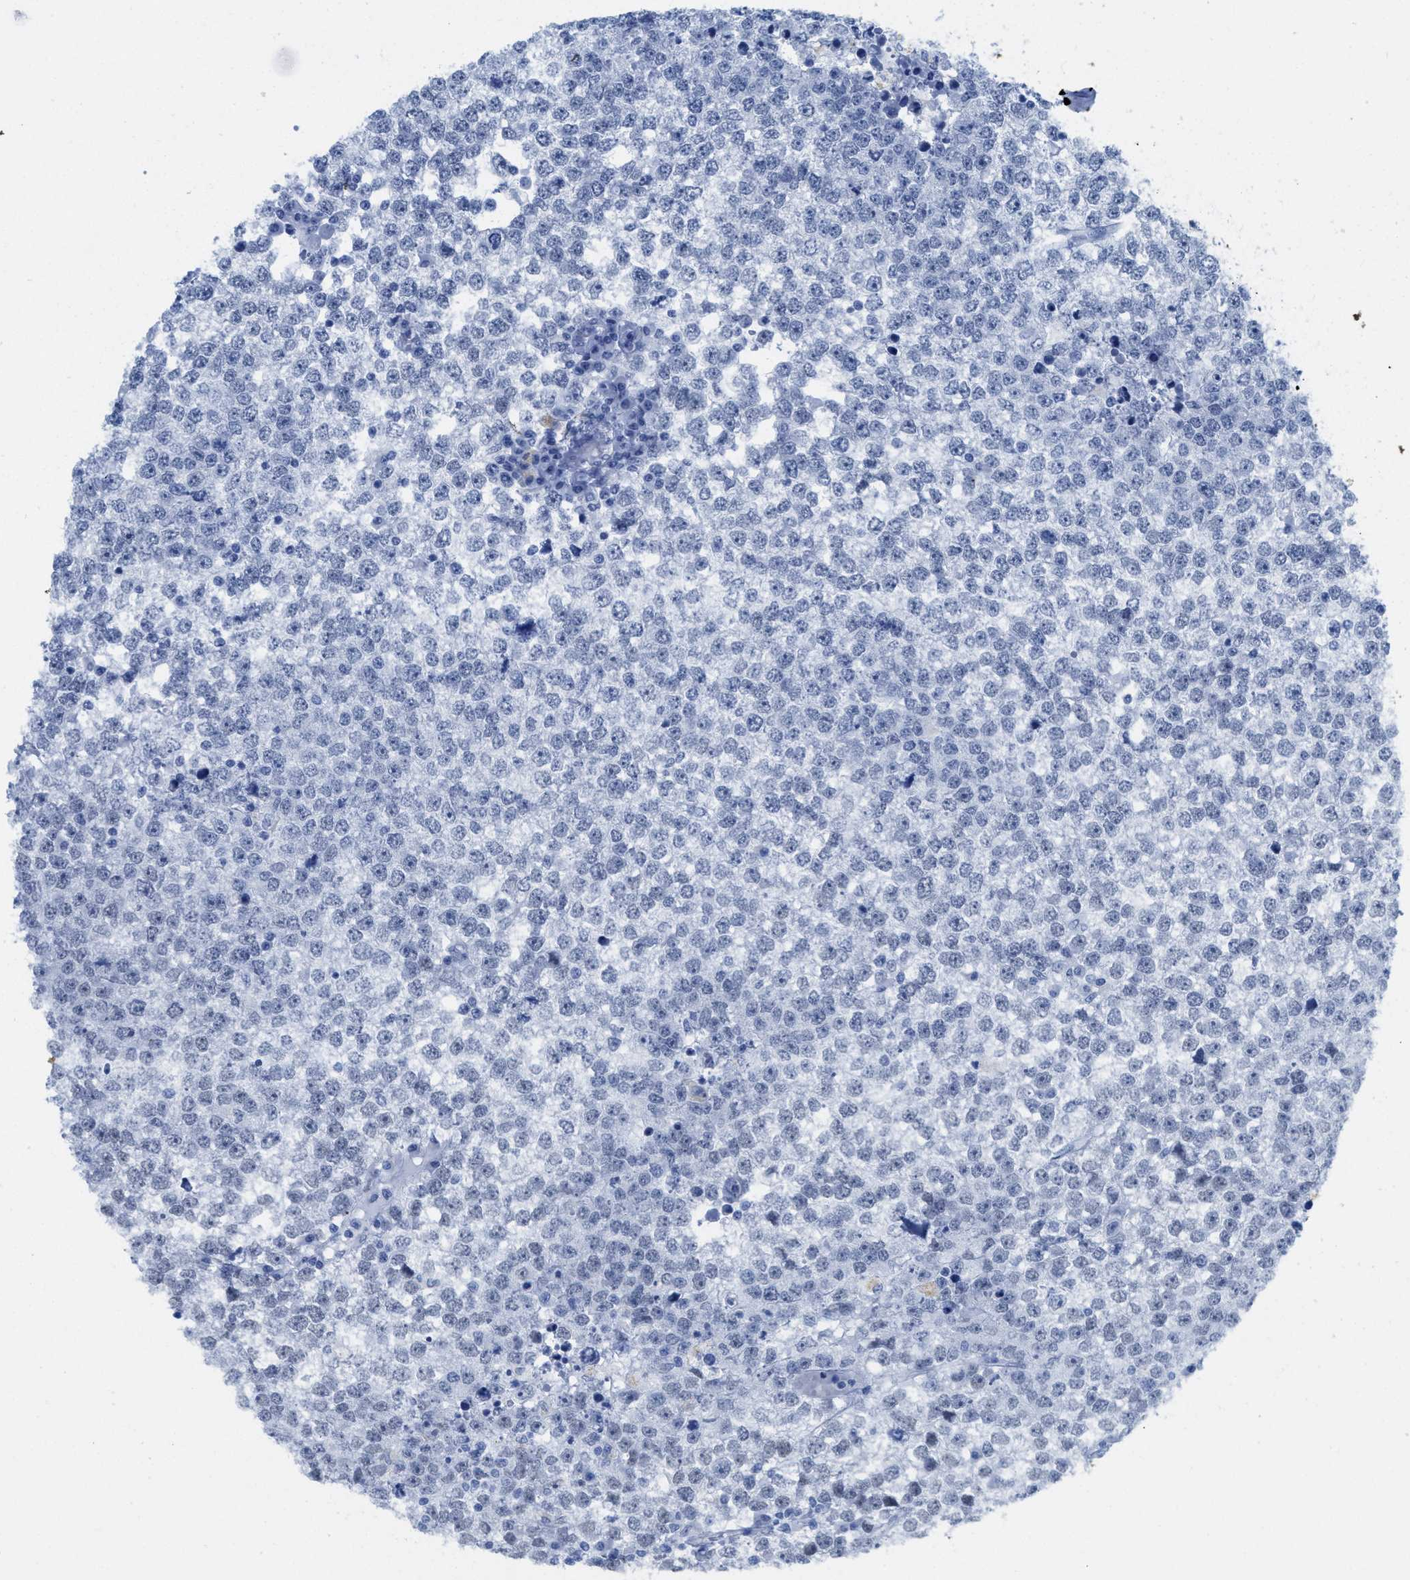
{"staining": {"intensity": "negative", "quantity": "none", "location": "none"}, "tissue": "testis cancer", "cell_type": "Tumor cells", "image_type": "cancer", "snomed": [{"axis": "morphology", "description": "Seminoma, NOS"}, {"axis": "topography", "description": "Testis"}], "caption": "Tumor cells are negative for brown protein staining in testis seminoma.", "gene": "WDR4", "patient": {"sex": "male", "age": 65}}